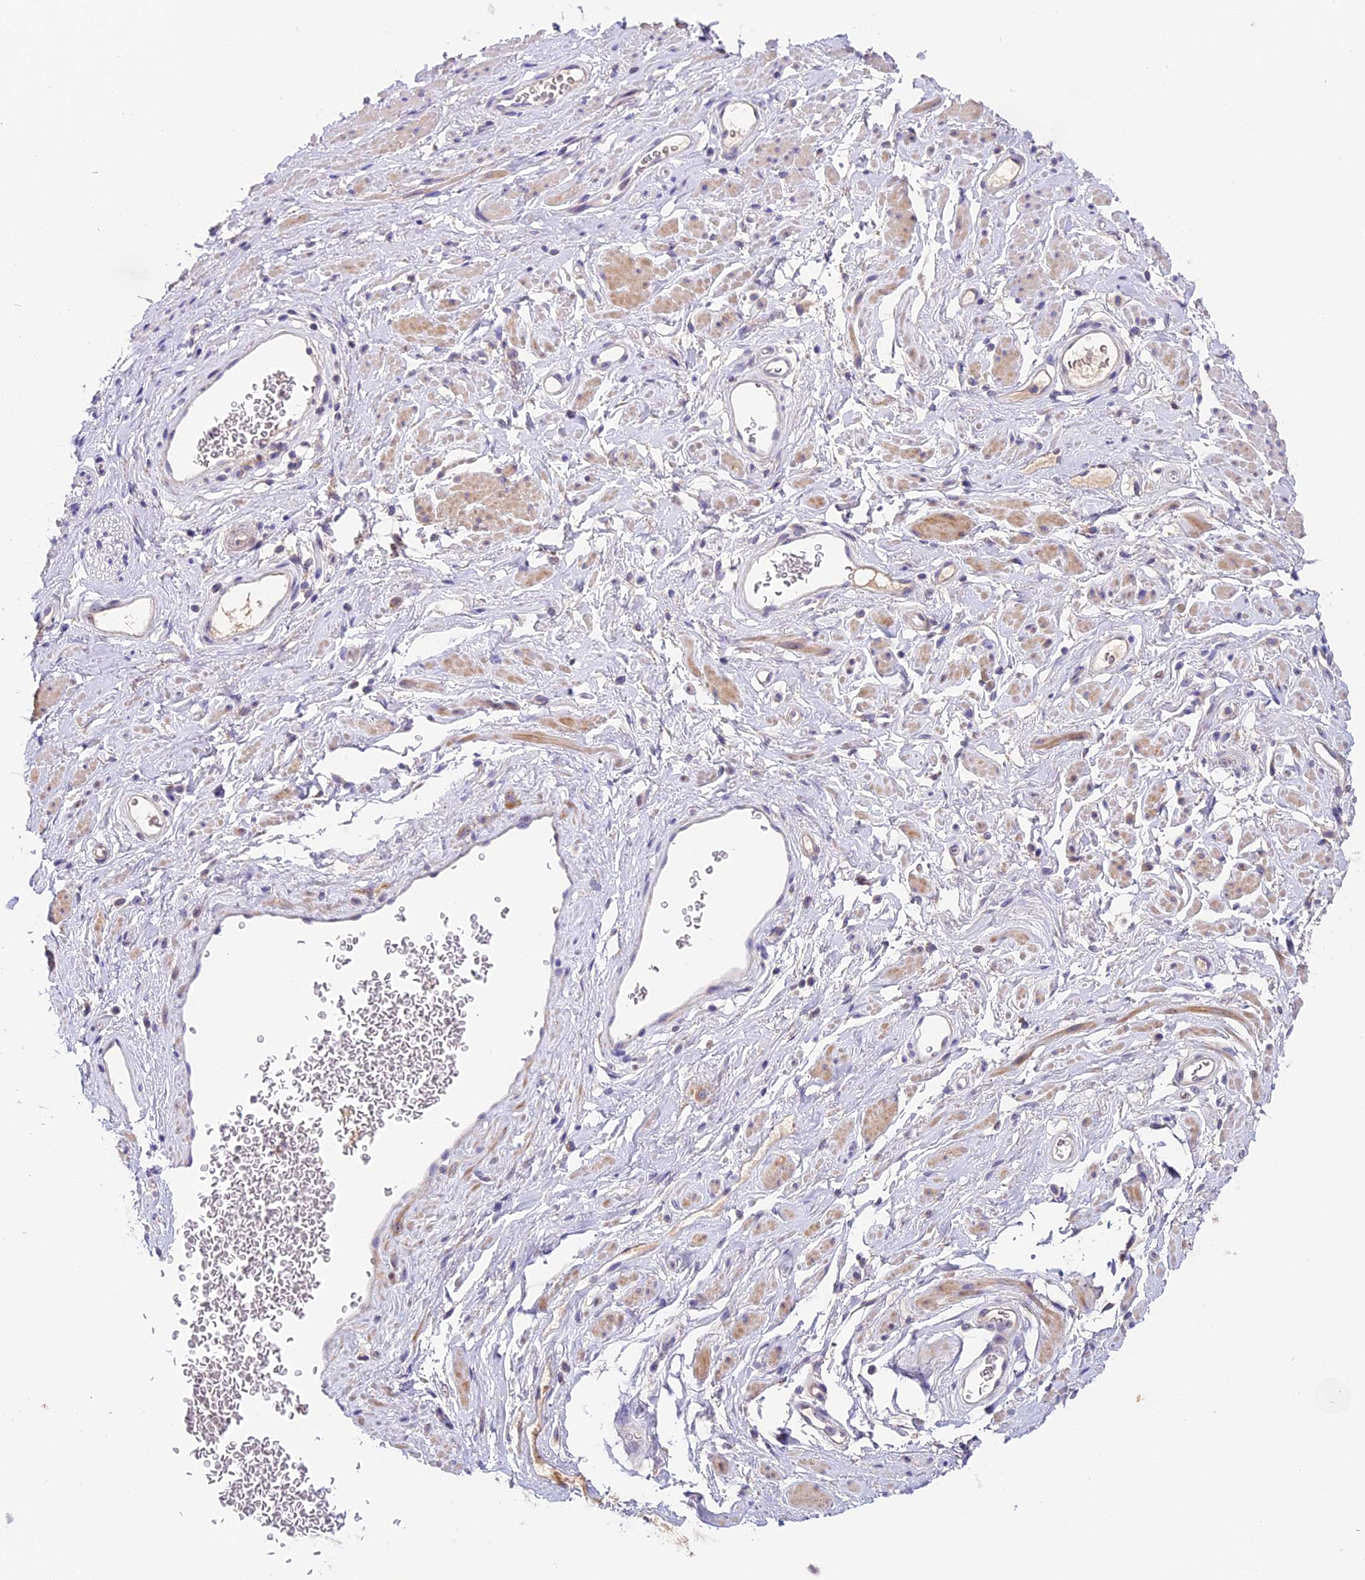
{"staining": {"intensity": "negative", "quantity": "none", "location": "none"}, "tissue": "adipose tissue", "cell_type": "Adipocytes", "image_type": "normal", "snomed": [{"axis": "morphology", "description": "Normal tissue, NOS"}, {"axis": "morphology", "description": "Adenocarcinoma, NOS"}, {"axis": "topography", "description": "Rectum"}, {"axis": "topography", "description": "Vagina"}, {"axis": "topography", "description": "Peripheral nerve tissue"}], "caption": "Immunohistochemistry (IHC) image of benign adipose tissue stained for a protein (brown), which reveals no expression in adipocytes. (Stains: DAB (3,3'-diaminobenzidine) IHC with hematoxylin counter stain, Microscopy: brightfield microscopy at high magnification).", "gene": "RAD51", "patient": {"sex": "female", "age": 71}}